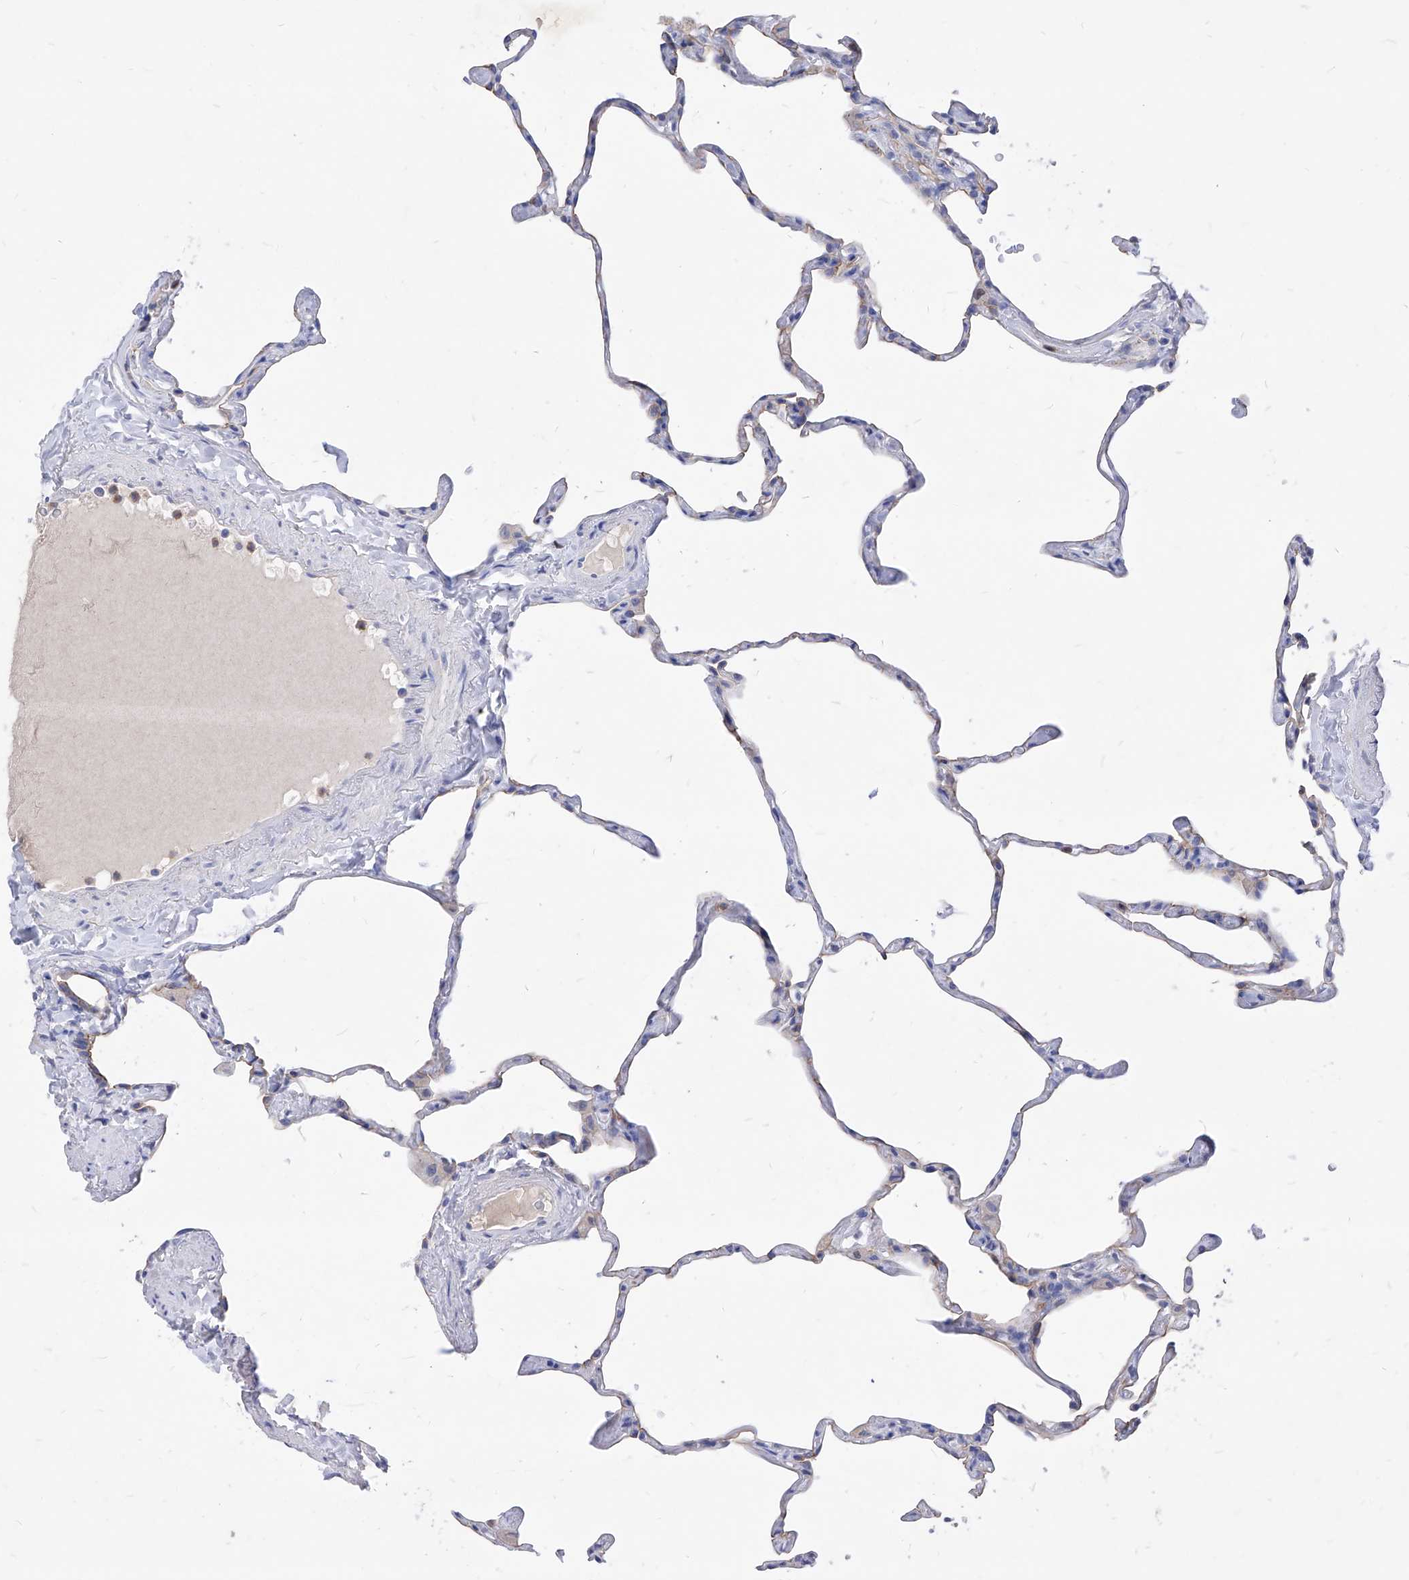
{"staining": {"intensity": "negative", "quantity": "none", "location": "none"}, "tissue": "lung", "cell_type": "Alveolar cells", "image_type": "normal", "snomed": [{"axis": "morphology", "description": "Normal tissue, NOS"}, {"axis": "topography", "description": "Lung"}], "caption": "Alveolar cells are negative for brown protein staining in normal lung. The staining is performed using DAB (3,3'-diaminobenzidine) brown chromogen with nuclei counter-stained in using hematoxylin.", "gene": "VAX1", "patient": {"sex": "male", "age": 65}}